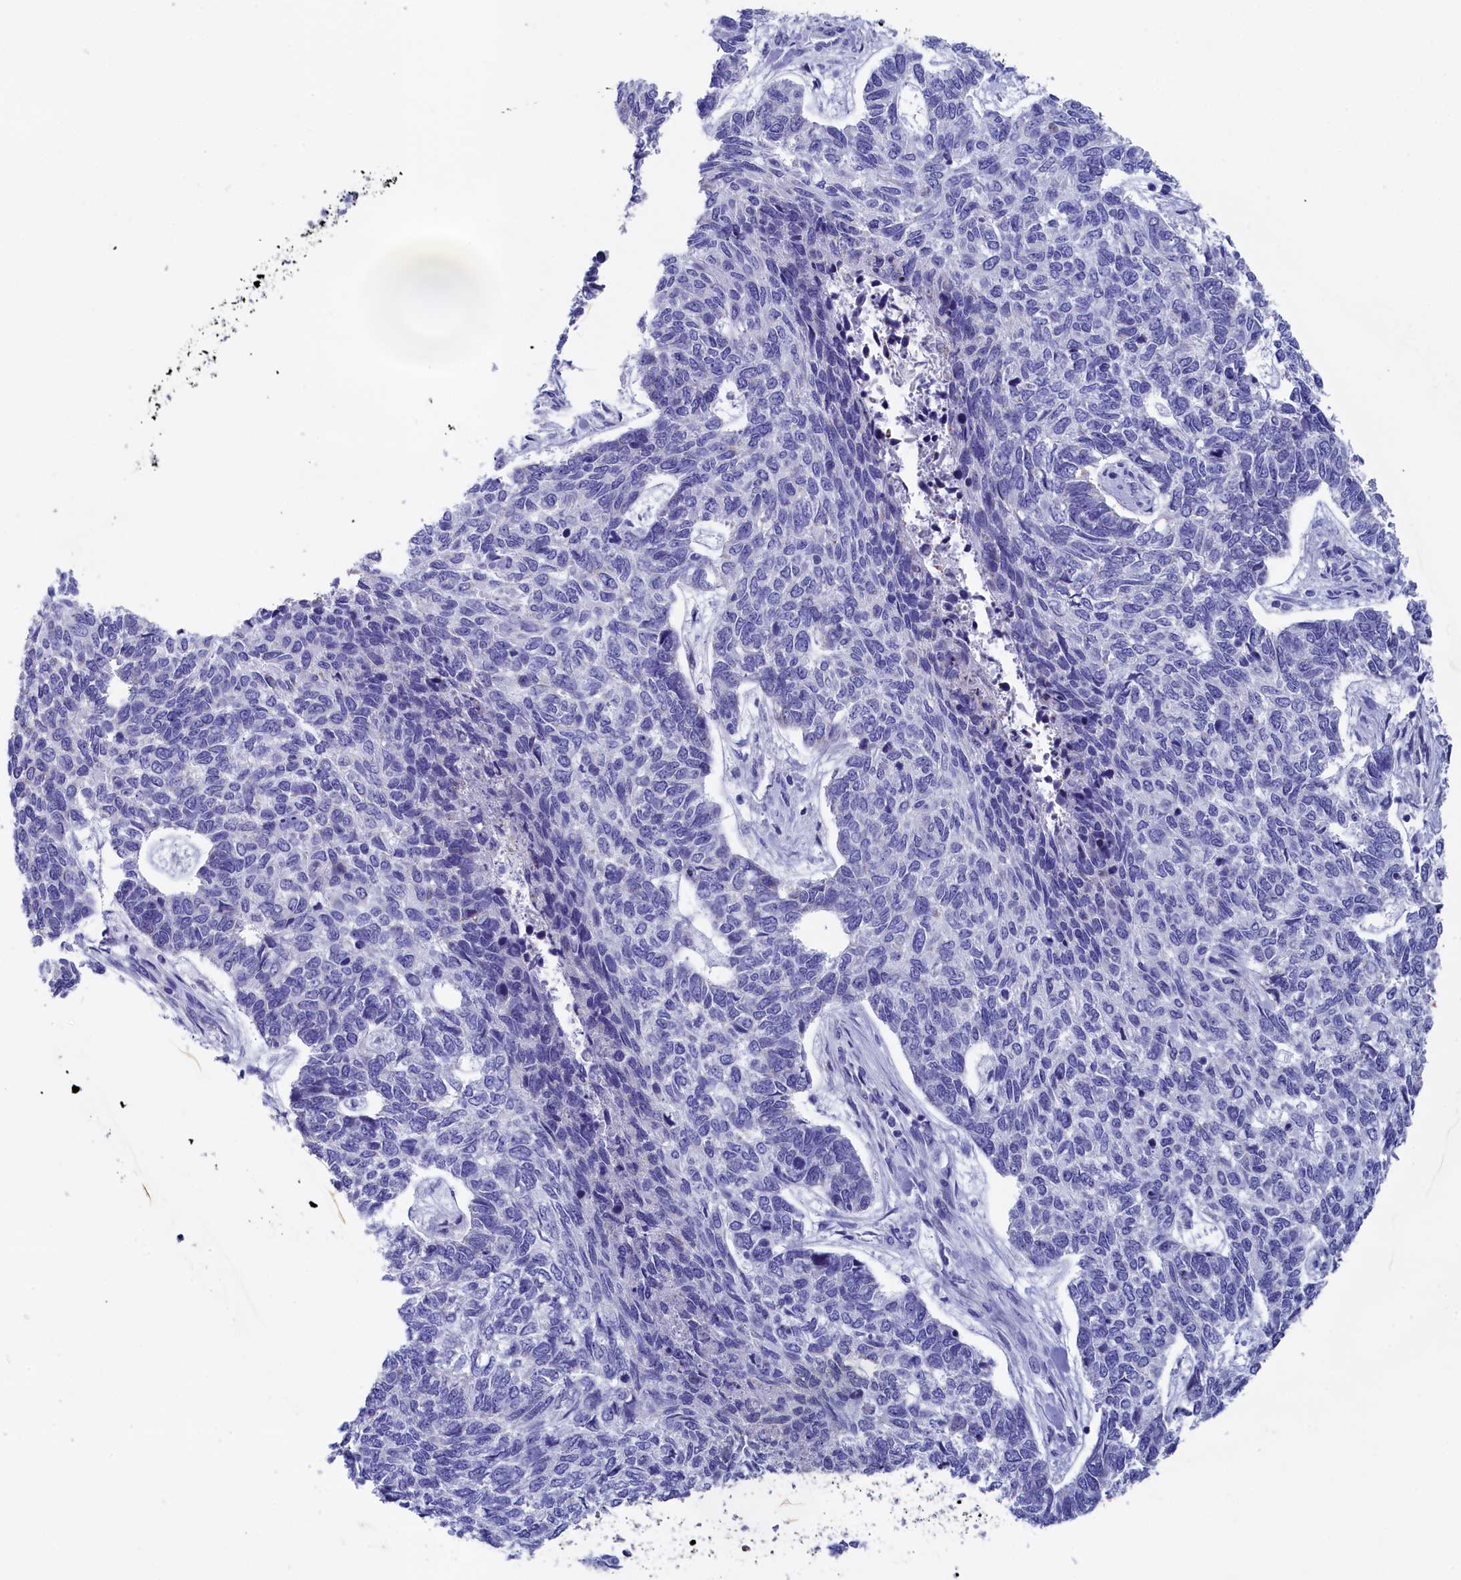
{"staining": {"intensity": "negative", "quantity": "none", "location": "none"}, "tissue": "skin cancer", "cell_type": "Tumor cells", "image_type": "cancer", "snomed": [{"axis": "morphology", "description": "Basal cell carcinoma"}, {"axis": "topography", "description": "Skin"}], "caption": "High power microscopy micrograph of an IHC image of skin cancer, revealing no significant staining in tumor cells. (Brightfield microscopy of DAB immunohistochemistry (IHC) at high magnification).", "gene": "PRDM12", "patient": {"sex": "female", "age": 65}}